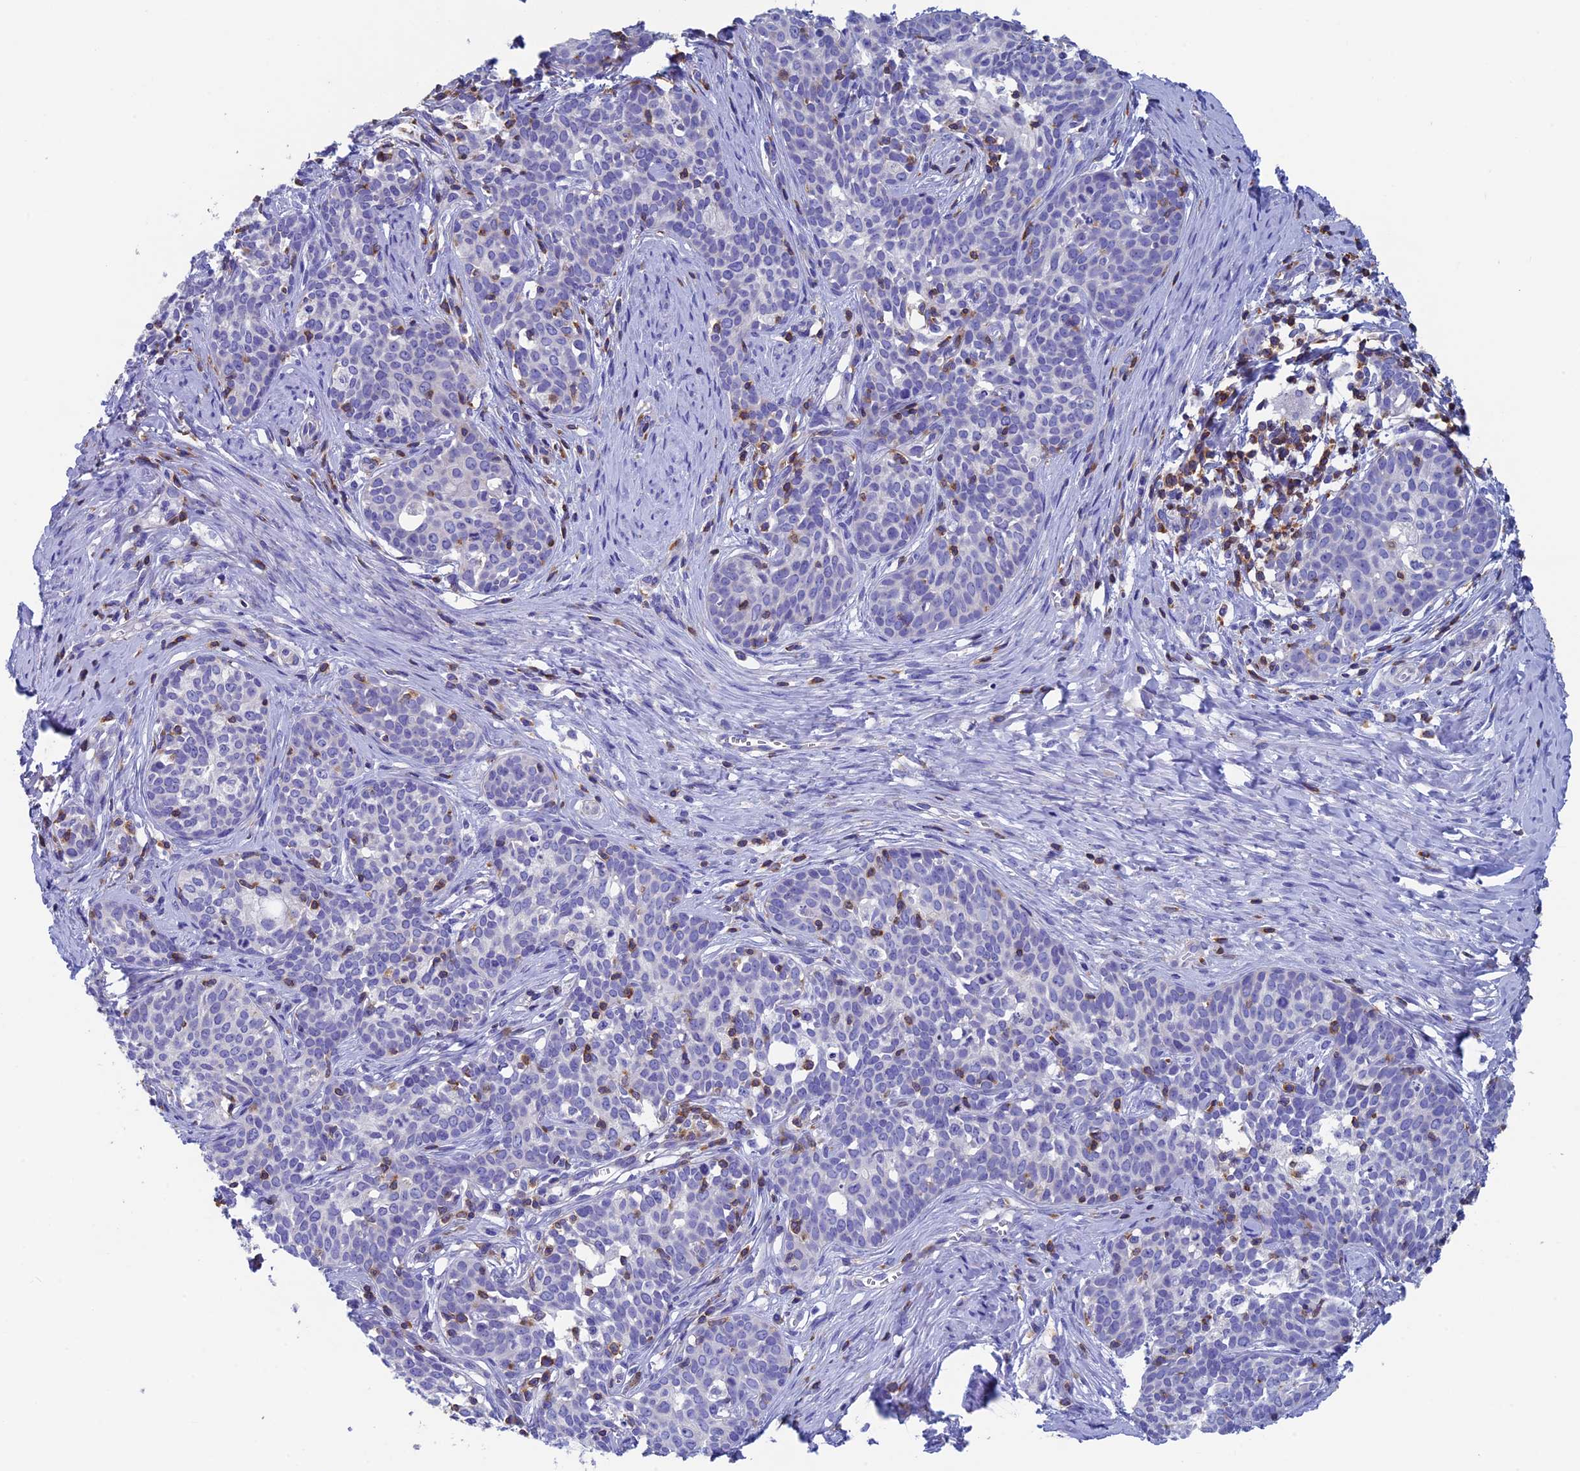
{"staining": {"intensity": "negative", "quantity": "none", "location": "none"}, "tissue": "cervical cancer", "cell_type": "Tumor cells", "image_type": "cancer", "snomed": [{"axis": "morphology", "description": "Squamous cell carcinoma, NOS"}, {"axis": "topography", "description": "Cervix"}], "caption": "Human cervical squamous cell carcinoma stained for a protein using immunohistochemistry demonstrates no positivity in tumor cells.", "gene": "SEPTIN1", "patient": {"sex": "female", "age": 52}}